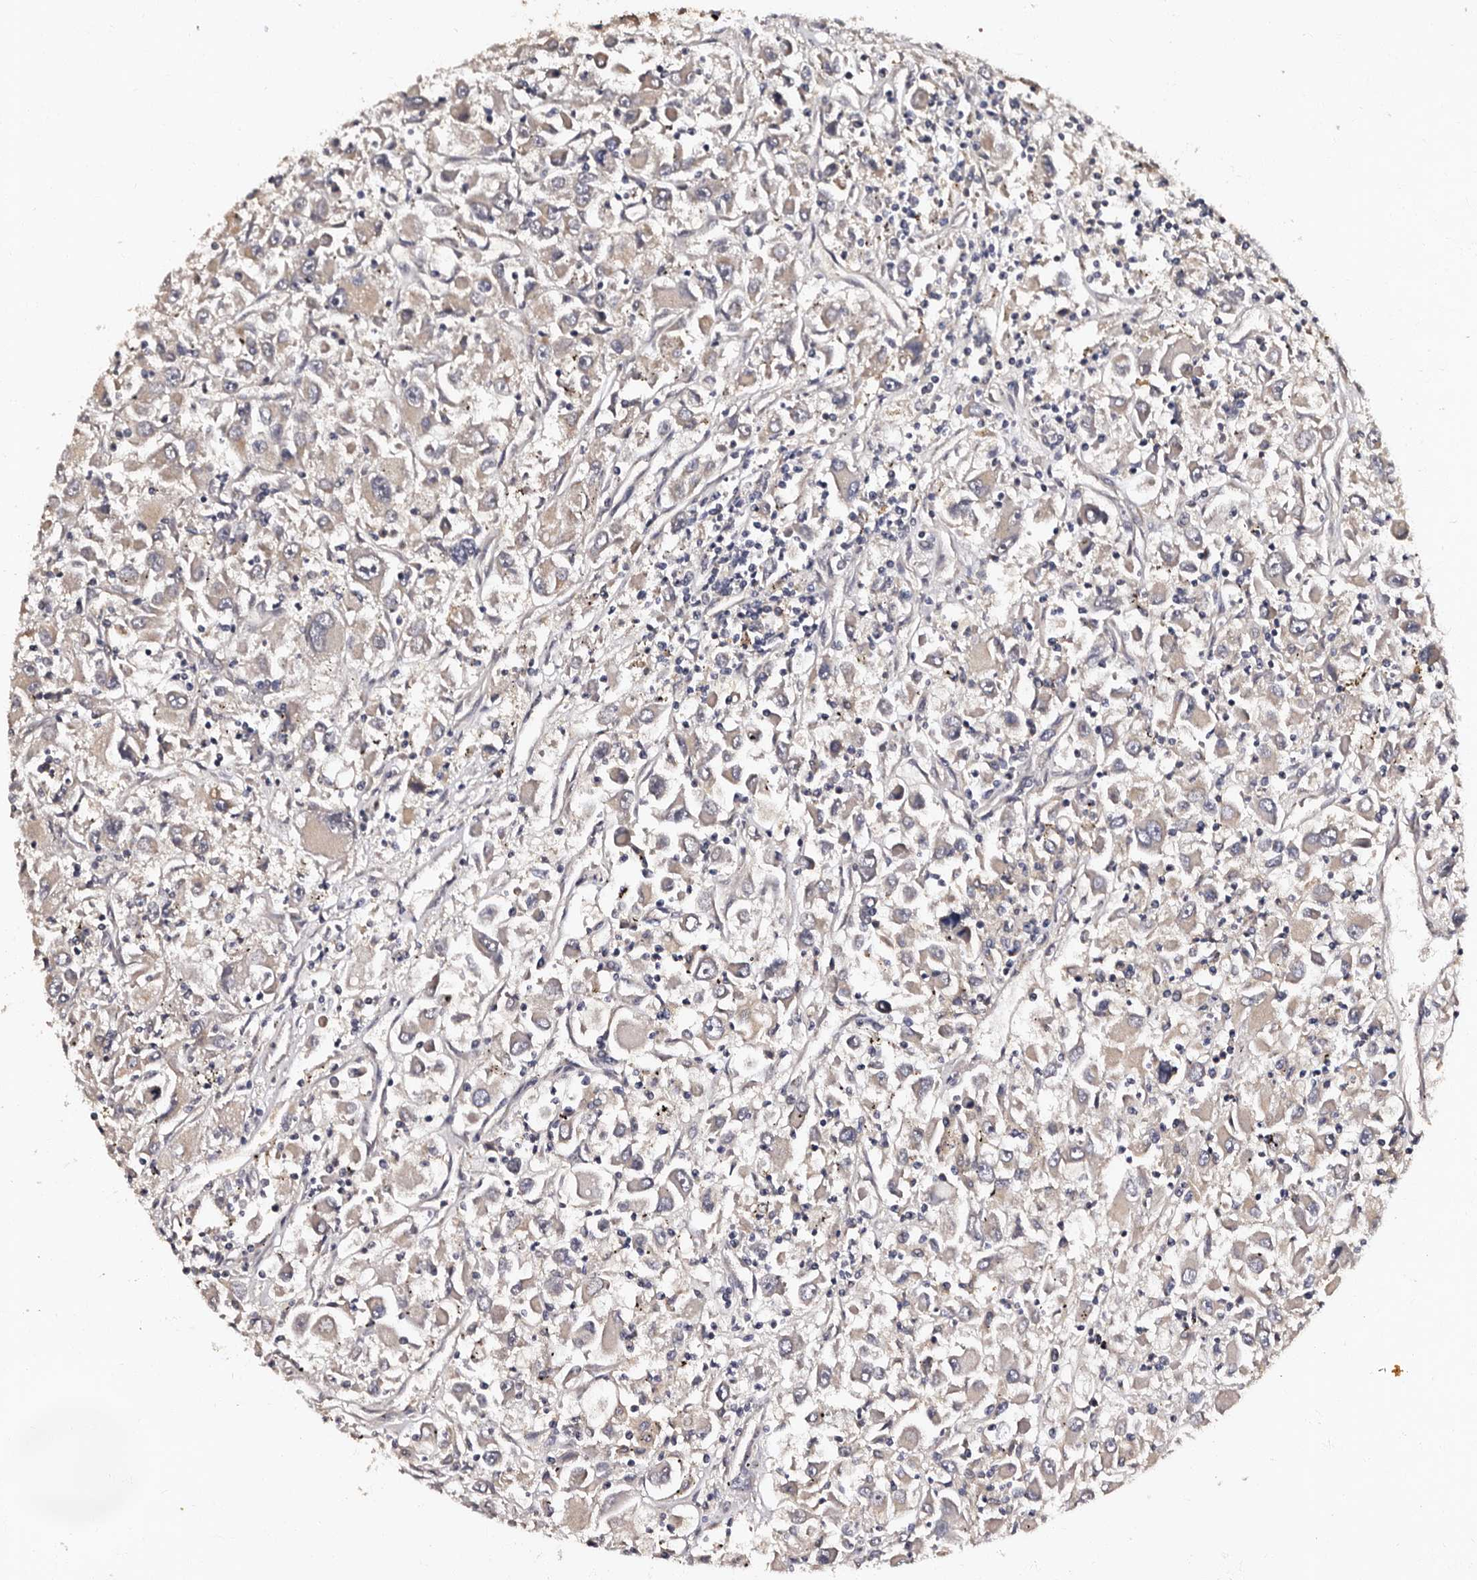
{"staining": {"intensity": "negative", "quantity": "none", "location": "none"}, "tissue": "renal cancer", "cell_type": "Tumor cells", "image_type": "cancer", "snomed": [{"axis": "morphology", "description": "Adenocarcinoma, NOS"}, {"axis": "topography", "description": "Kidney"}], "caption": "Protein analysis of renal cancer exhibits no significant positivity in tumor cells.", "gene": "ADCK5", "patient": {"sex": "female", "age": 52}}